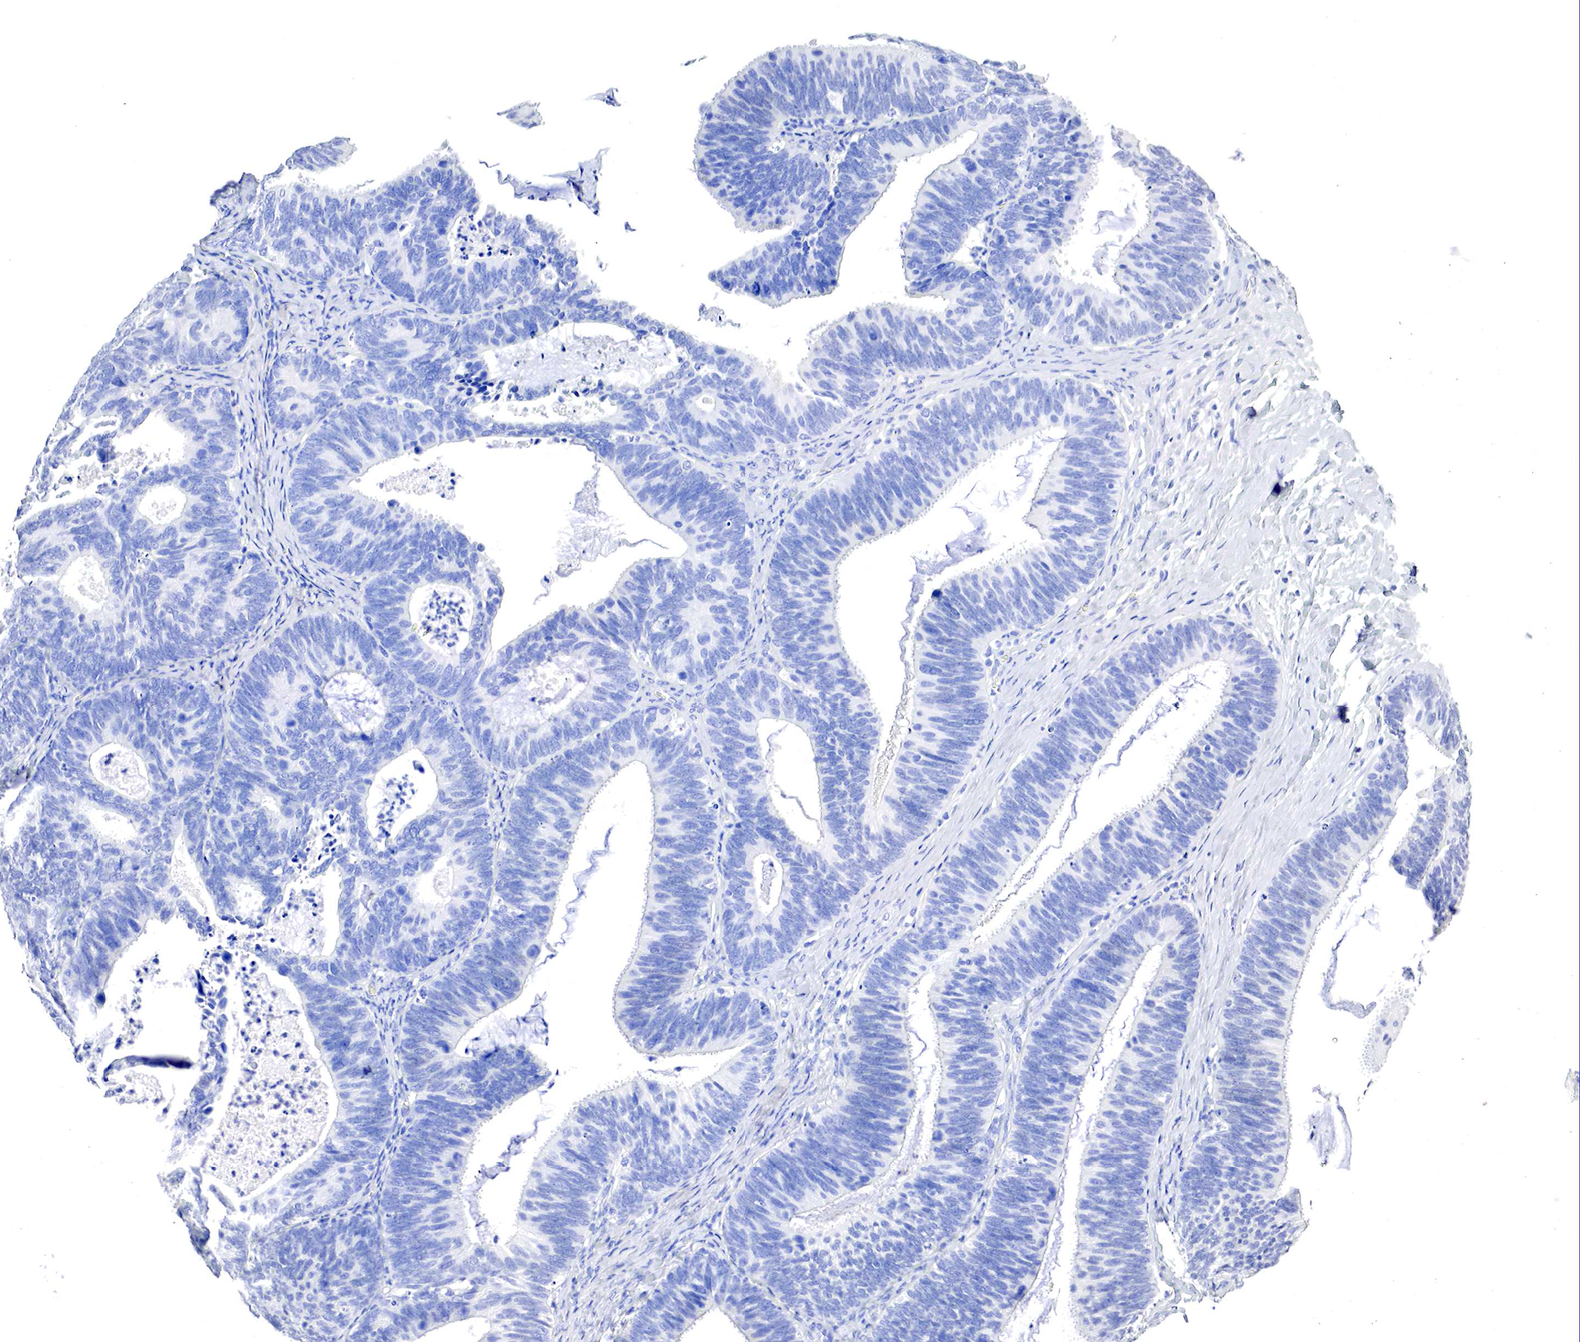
{"staining": {"intensity": "negative", "quantity": "none", "location": "none"}, "tissue": "ovarian cancer", "cell_type": "Tumor cells", "image_type": "cancer", "snomed": [{"axis": "morphology", "description": "Carcinoma, endometroid"}, {"axis": "topography", "description": "Ovary"}], "caption": "IHC micrograph of ovarian endometroid carcinoma stained for a protein (brown), which displays no positivity in tumor cells.", "gene": "OTC", "patient": {"sex": "female", "age": 52}}